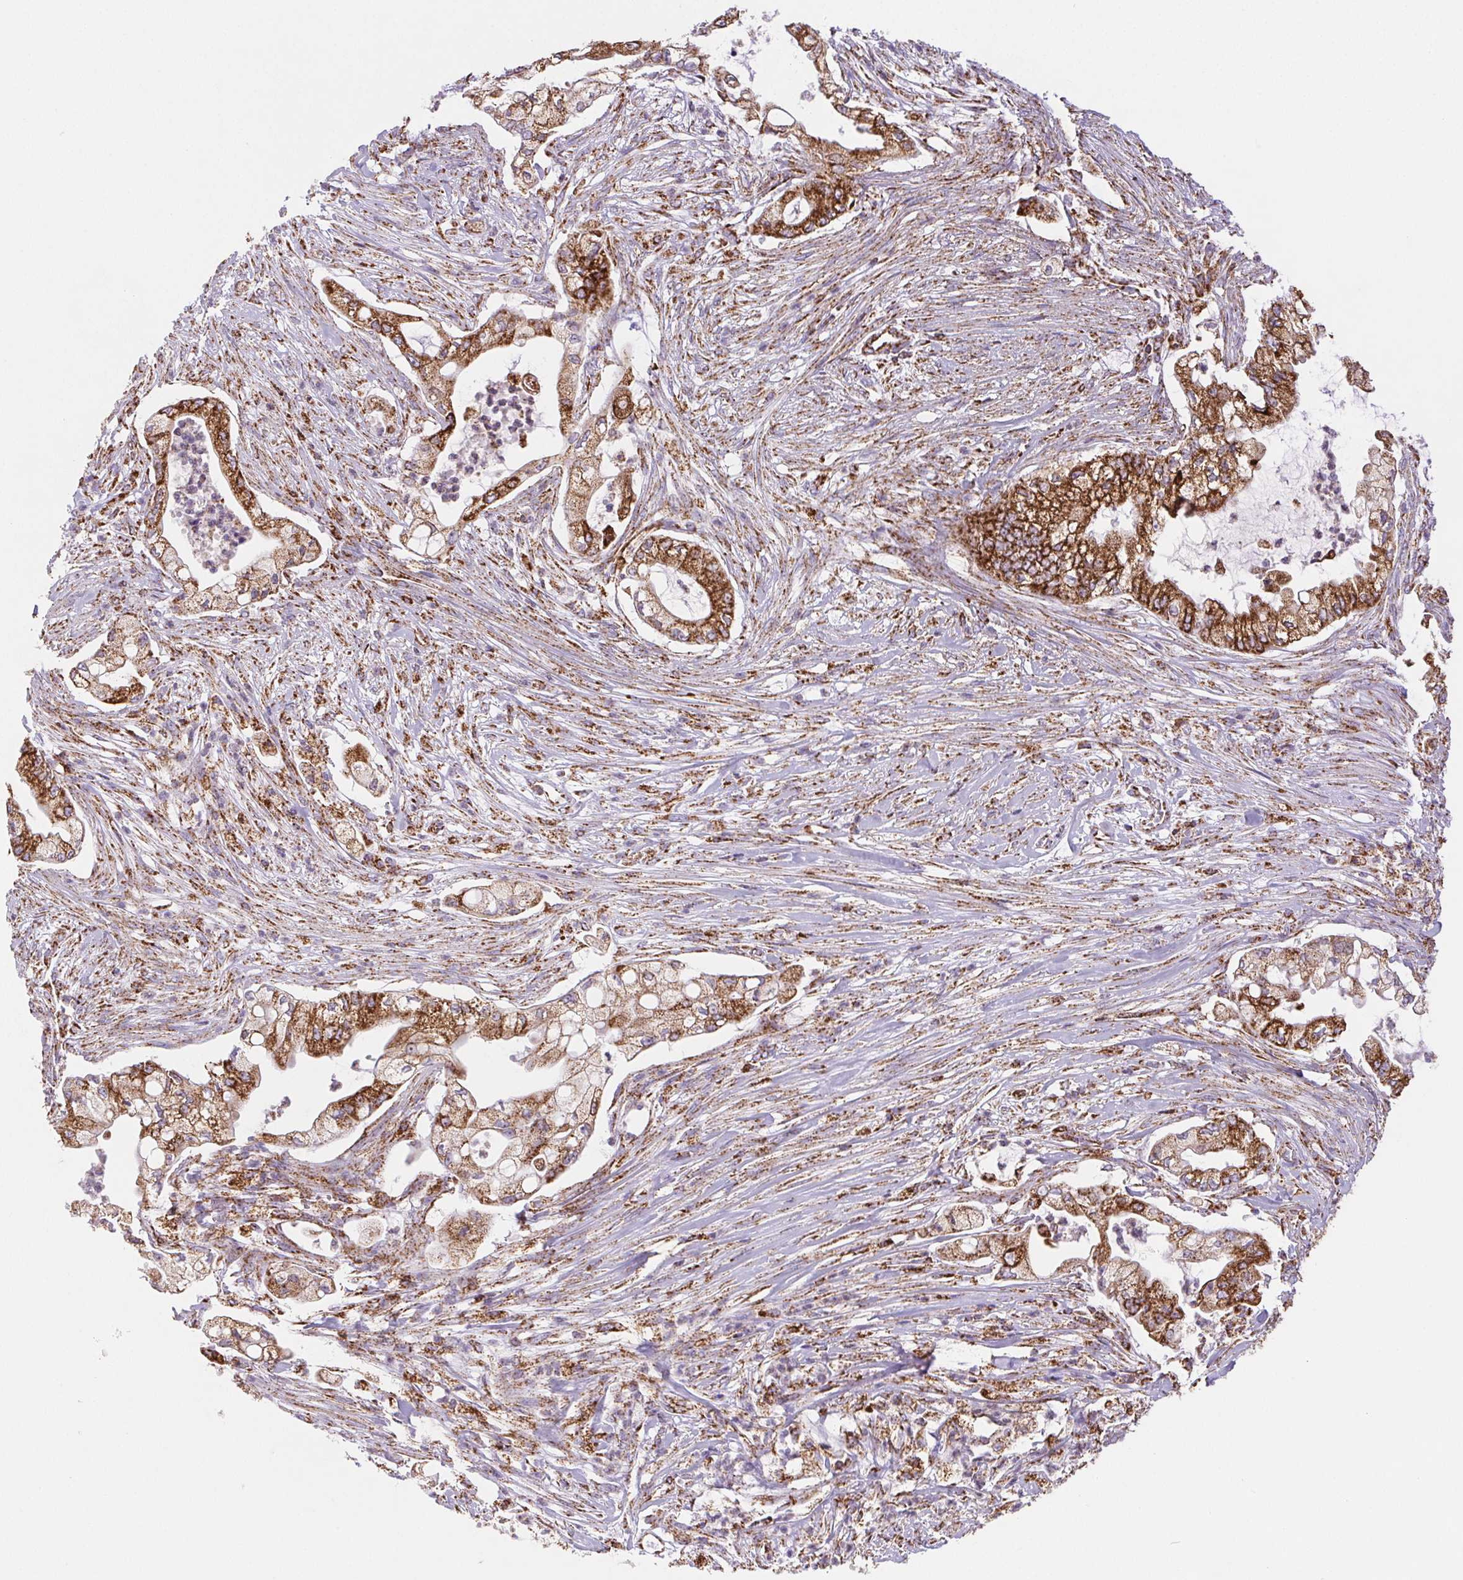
{"staining": {"intensity": "strong", "quantity": ">75%", "location": "cytoplasmic/membranous"}, "tissue": "pancreatic cancer", "cell_type": "Tumor cells", "image_type": "cancer", "snomed": [{"axis": "morphology", "description": "Adenocarcinoma, NOS"}, {"axis": "topography", "description": "Pancreas"}], "caption": "There is high levels of strong cytoplasmic/membranous expression in tumor cells of pancreatic adenocarcinoma, as demonstrated by immunohistochemical staining (brown color).", "gene": "NIPSNAP2", "patient": {"sex": "female", "age": 69}}